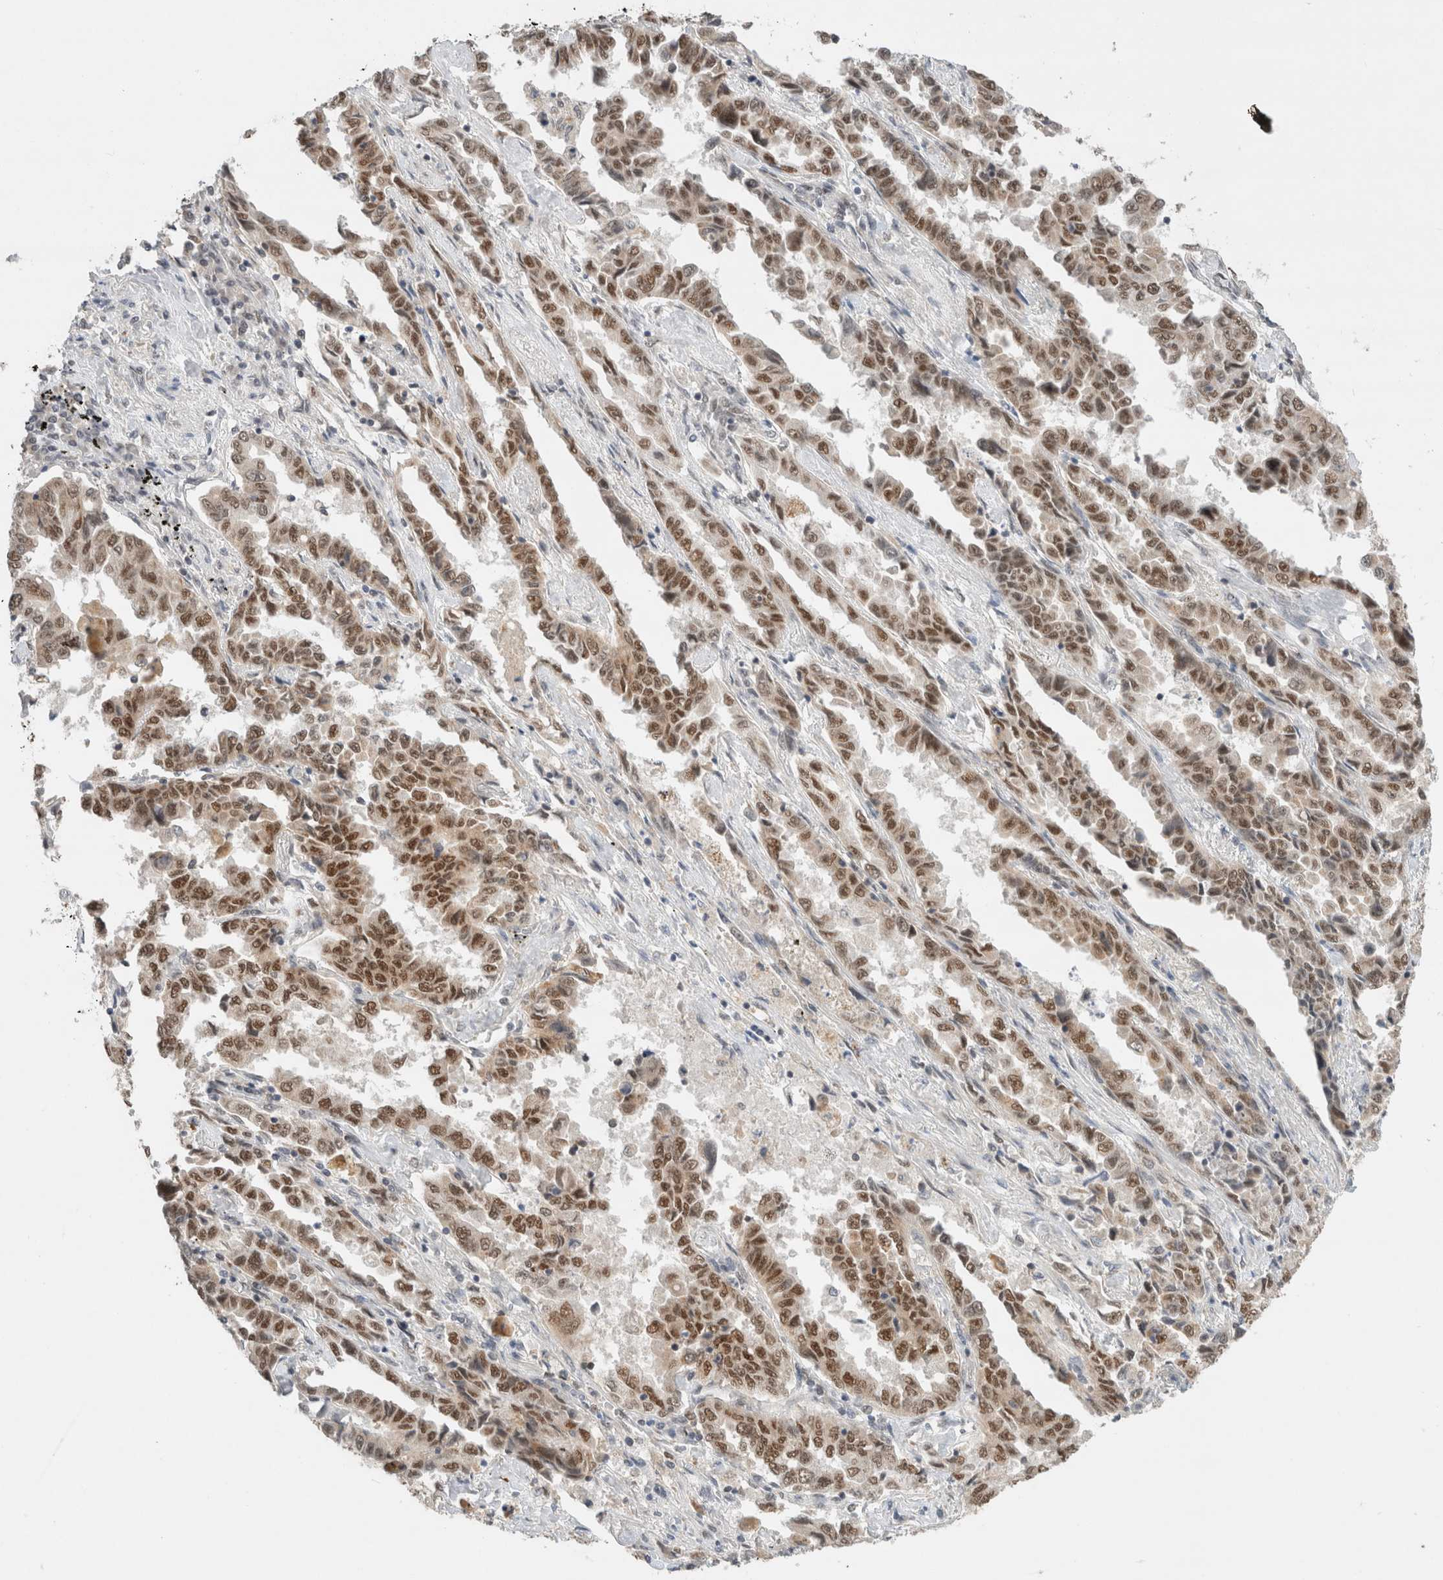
{"staining": {"intensity": "moderate", "quantity": ">75%", "location": "nuclear"}, "tissue": "lung cancer", "cell_type": "Tumor cells", "image_type": "cancer", "snomed": [{"axis": "morphology", "description": "Adenocarcinoma, NOS"}, {"axis": "topography", "description": "Lung"}], "caption": "This image reveals adenocarcinoma (lung) stained with immunohistochemistry (IHC) to label a protein in brown. The nuclear of tumor cells show moderate positivity for the protein. Nuclei are counter-stained blue.", "gene": "GTF2I", "patient": {"sex": "female", "age": 51}}